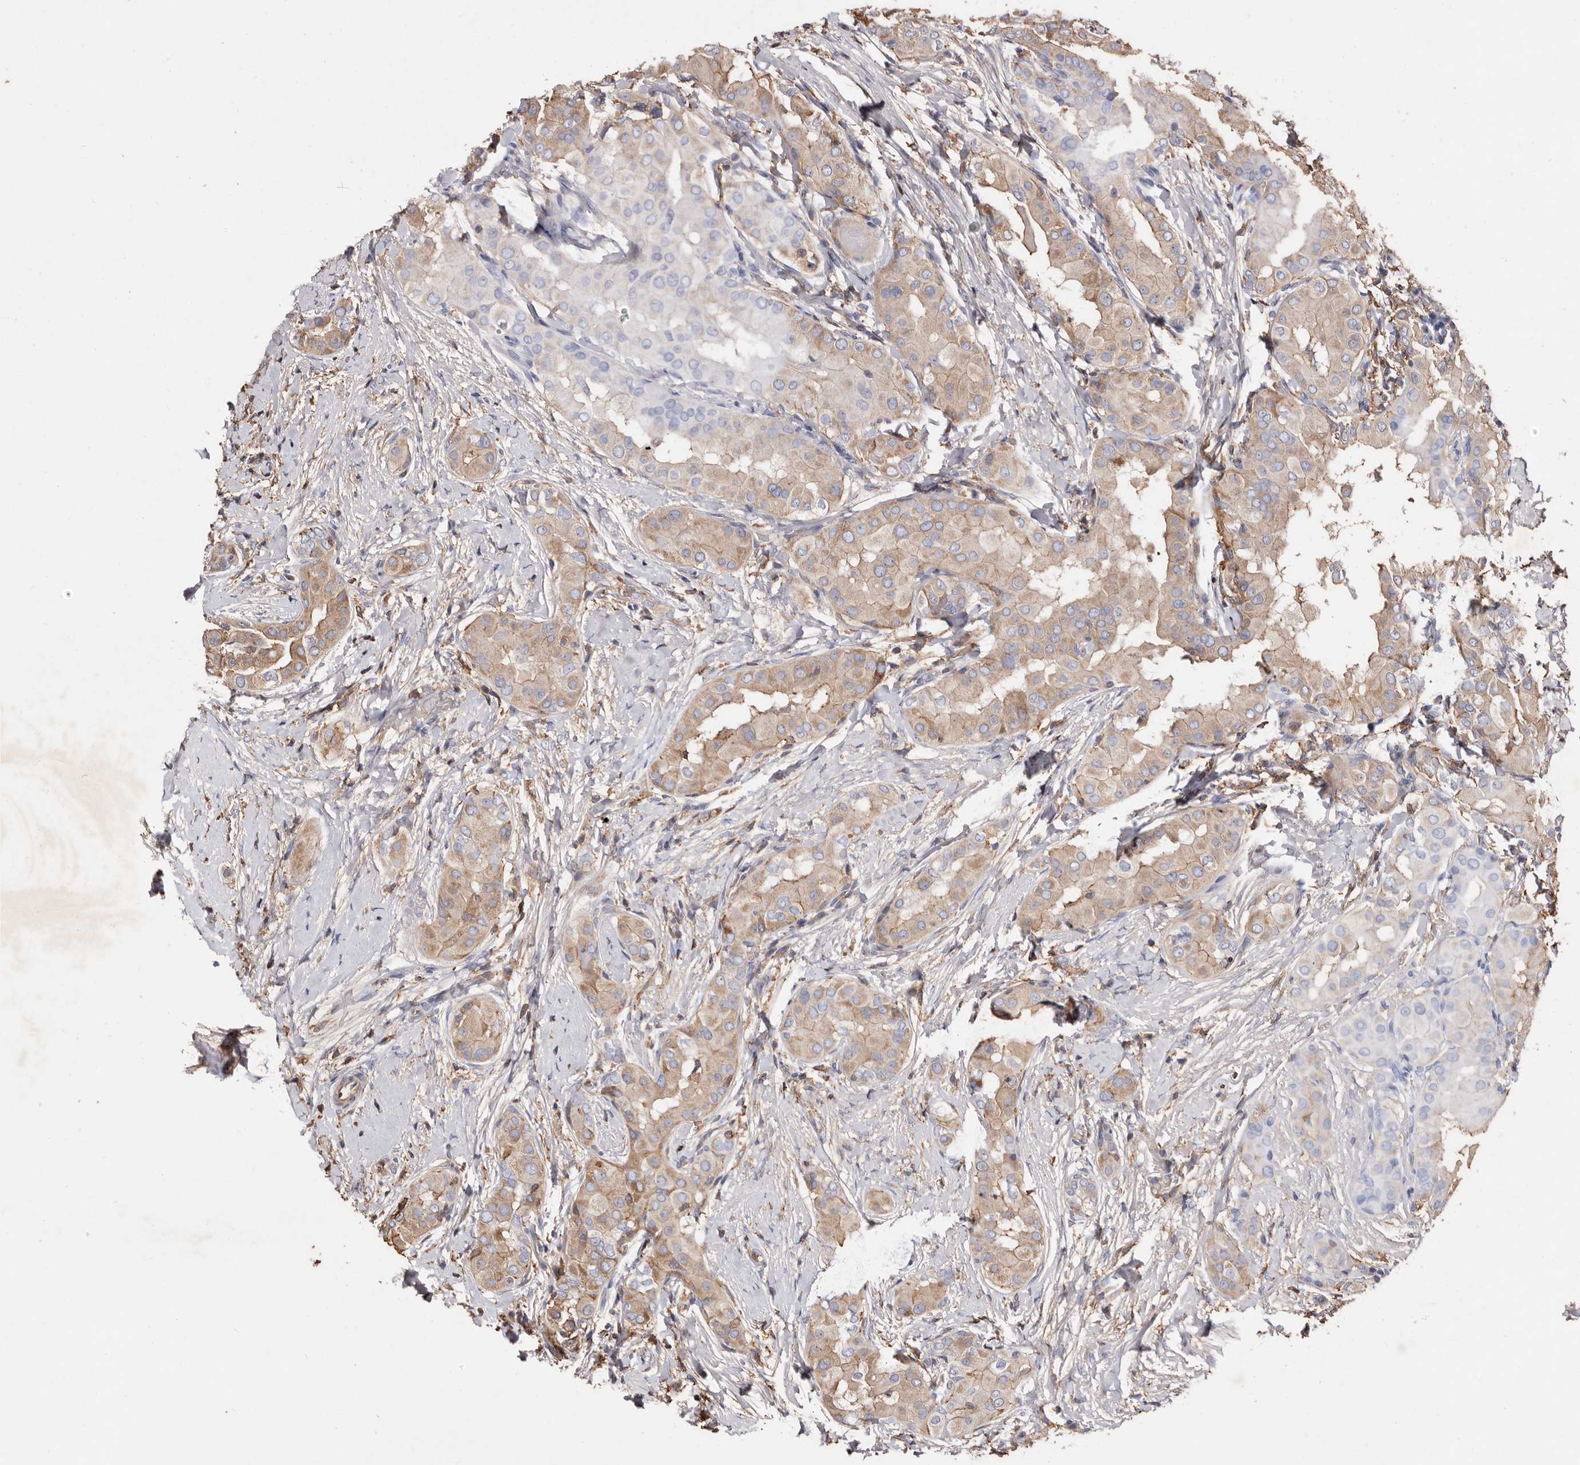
{"staining": {"intensity": "moderate", "quantity": ">75%", "location": "cytoplasmic/membranous"}, "tissue": "thyroid cancer", "cell_type": "Tumor cells", "image_type": "cancer", "snomed": [{"axis": "morphology", "description": "Papillary adenocarcinoma, NOS"}, {"axis": "topography", "description": "Thyroid gland"}], "caption": "IHC (DAB) staining of human thyroid cancer exhibits moderate cytoplasmic/membranous protein expression in approximately >75% of tumor cells.", "gene": "COQ8B", "patient": {"sex": "male", "age": 33}}